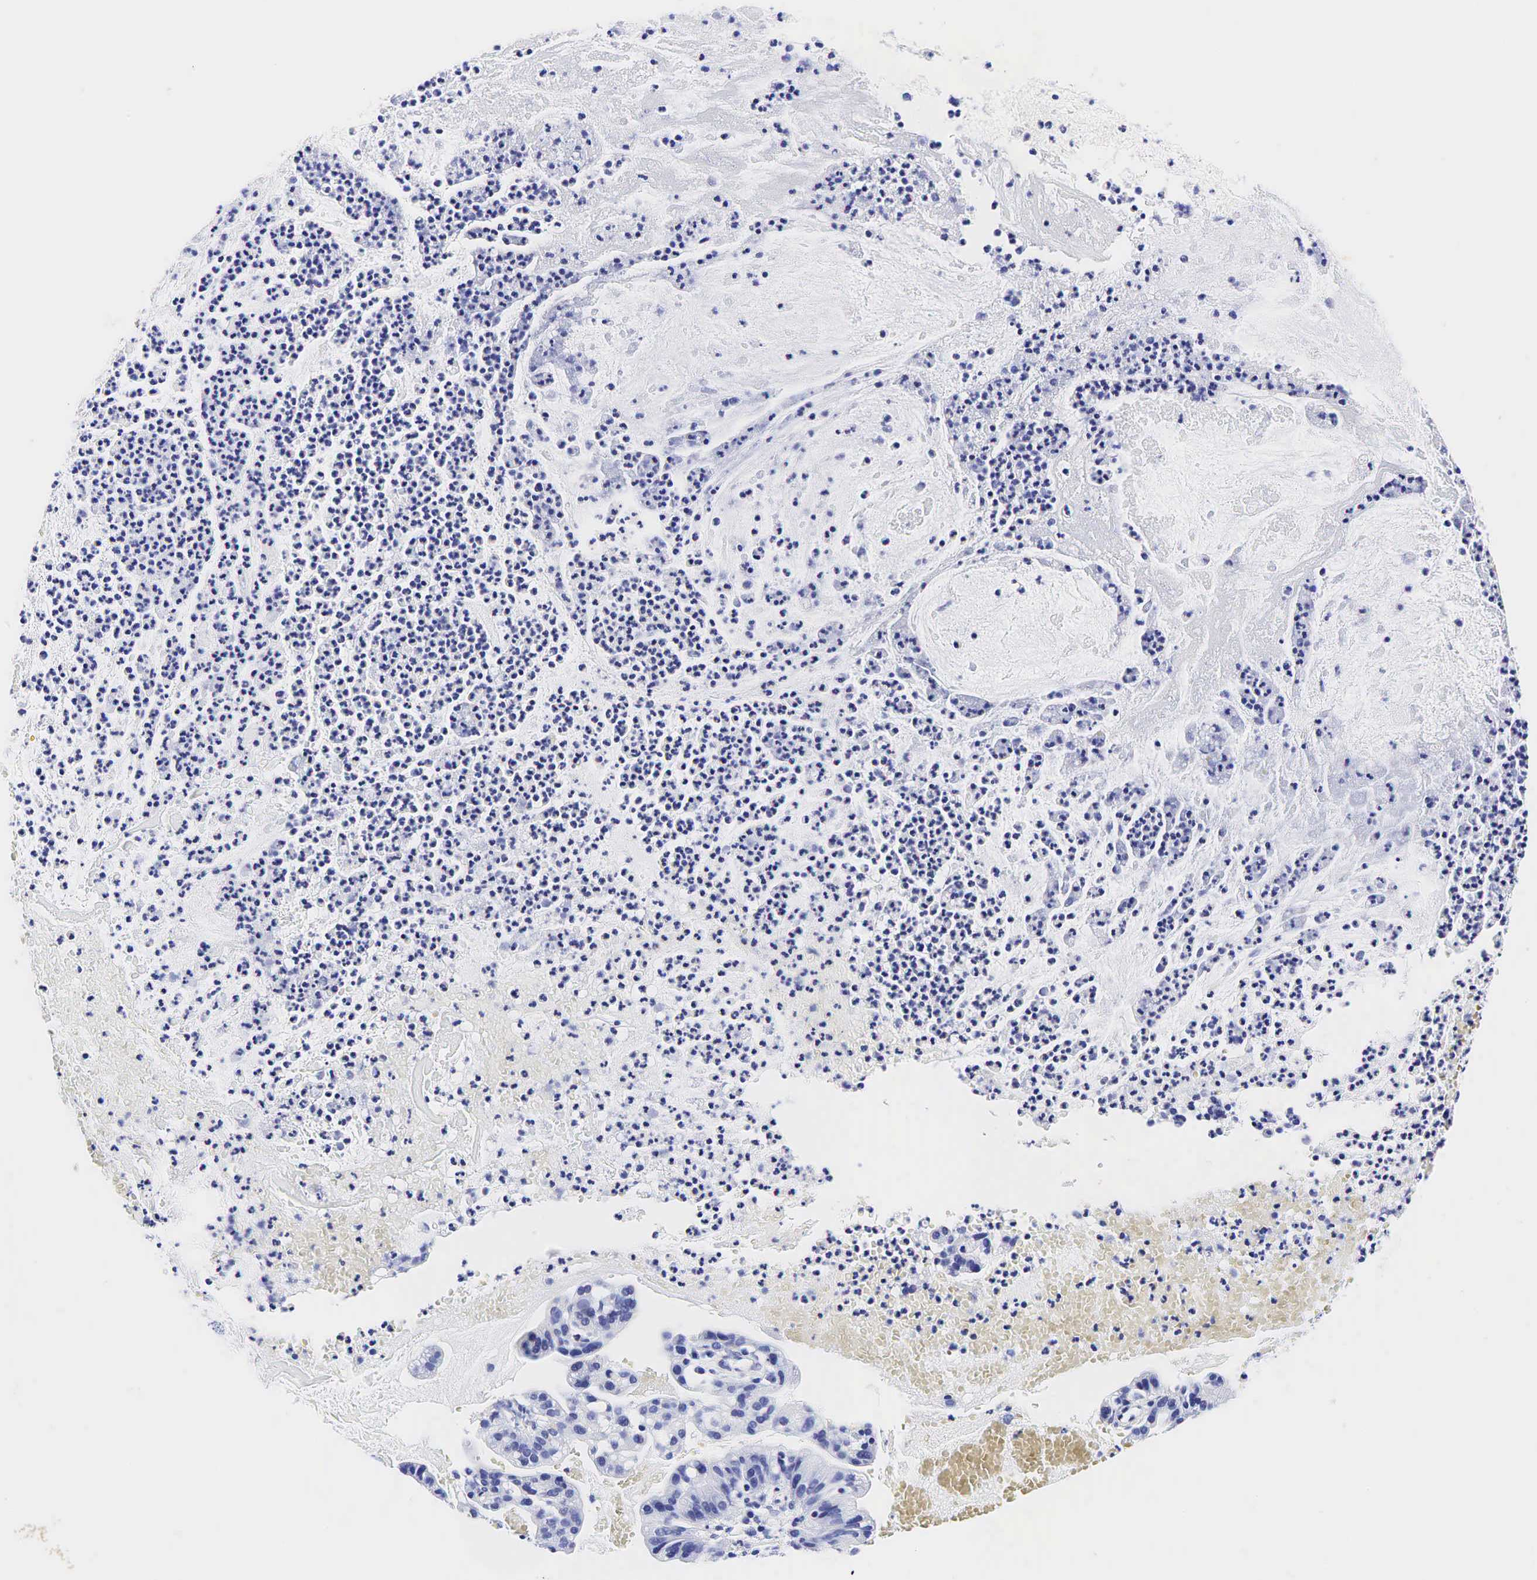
{"staining": {"intensity": "negative", "quantity": "none", "location": "none"}, "tissue": "cervical cancer", "cell_type": "Tumor cells", "image_type": "cancer", "snomed": [{"axis": "morphology", "description": "Adenocarcinoma, NOS"}, {"axis": "topography", "description": "Cervix"}], "caption": "Immunohistochemical staining of adenocarcinoma (cervical) reveals no significant positivity in tumor cells.", "gene": "GCG", "patient": {"sex": "female", "age": 41}}